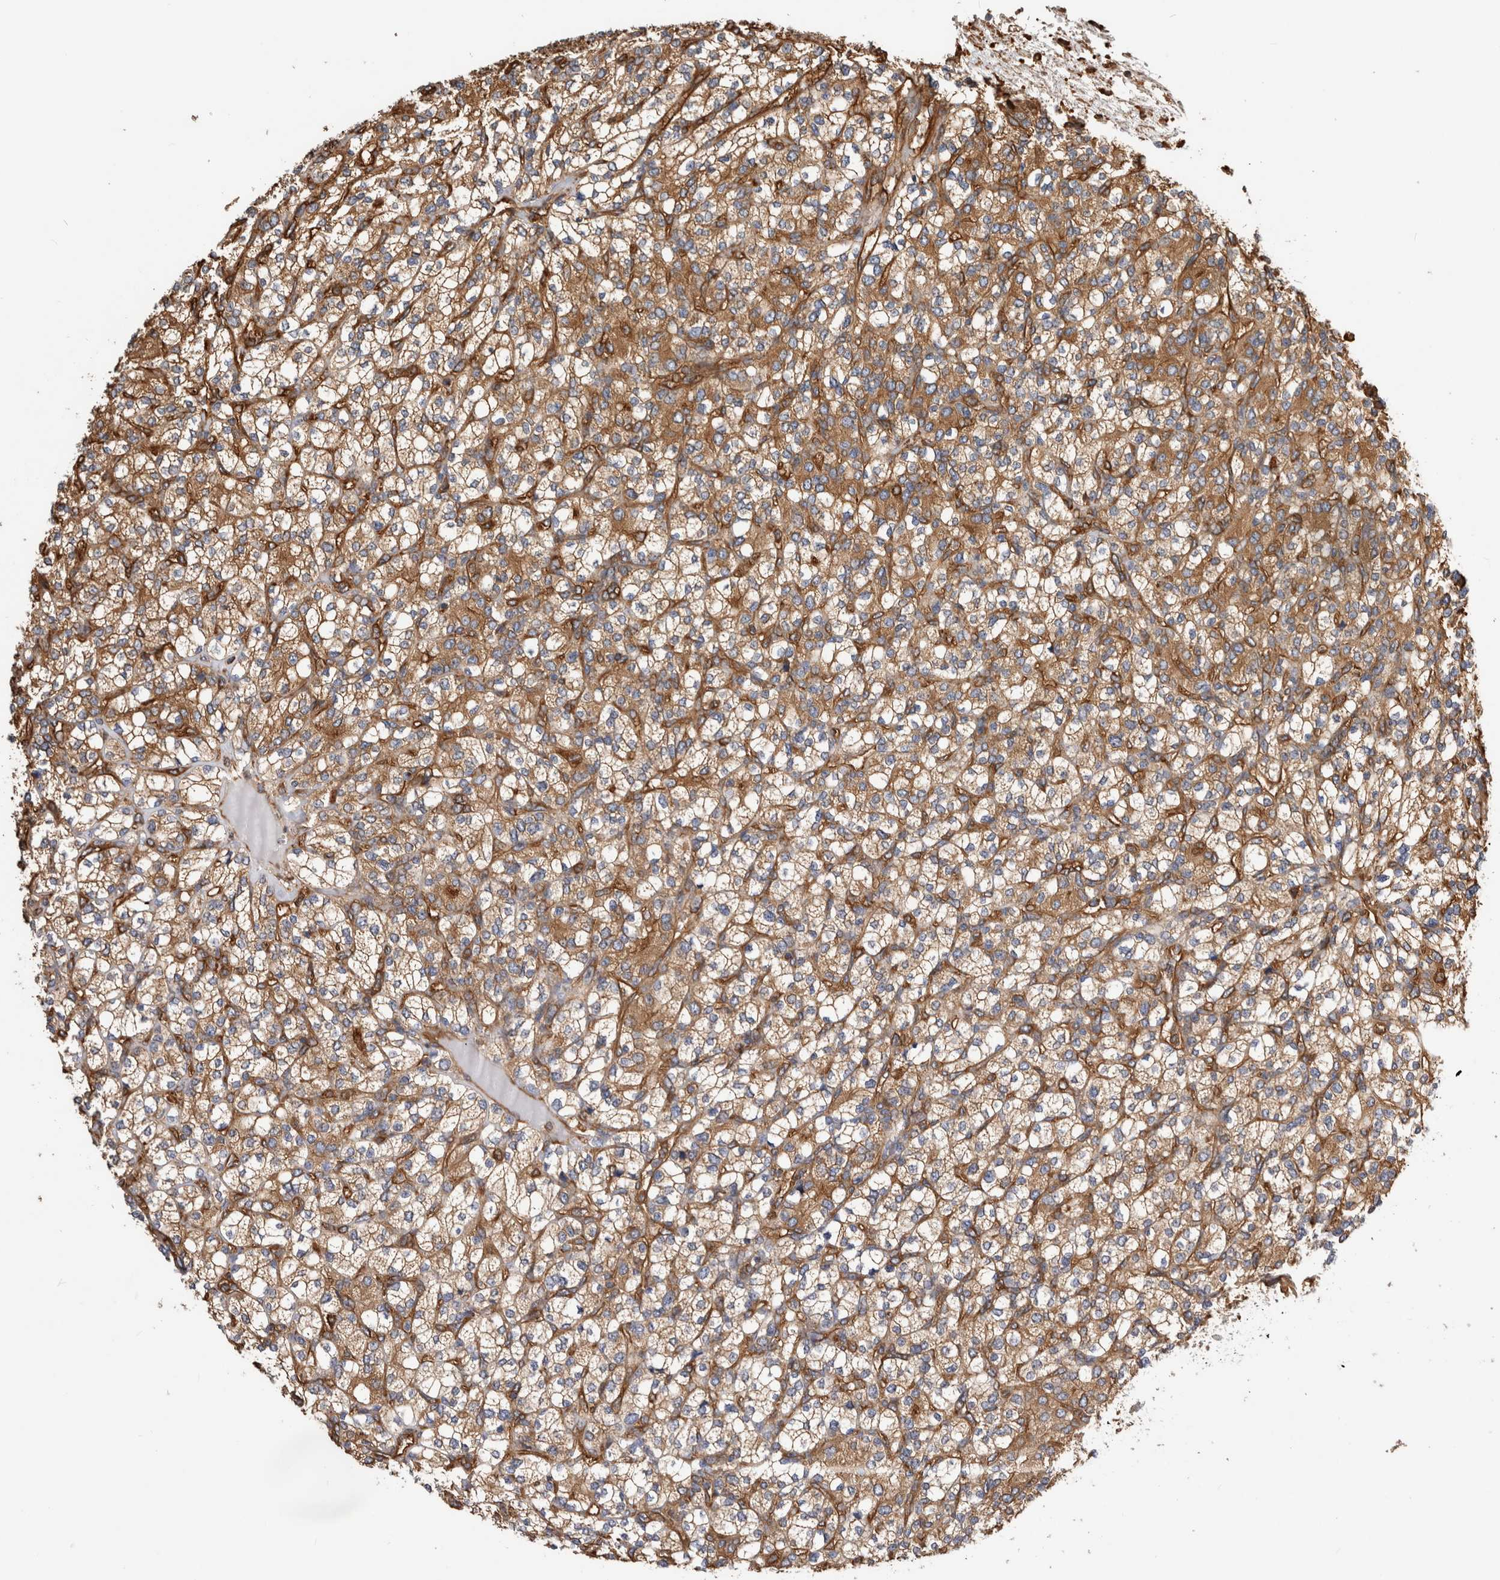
{"staining": {"intensity": "moderate", "quantity": ">75%", "location": "cytoplasmic/membranous"}, "tissue": "renal cancer", "cell_type": "Tumor cells", "image_type": "cancer", "snomed": [{"axis": "morphology", "description": "Adenocarcinoma, NOS"}, {"axis": "topography", "description": "Kidney"}], "caption": "Adenocarcinoma (renal) stained with immunohistochemistry (IHC) demonstrates moderate cytoplasmic/membranous positivity in approximately >75% of tumor cells.", "gene": "ZNF397", "patient": {"sex": "male", "age": 77}}